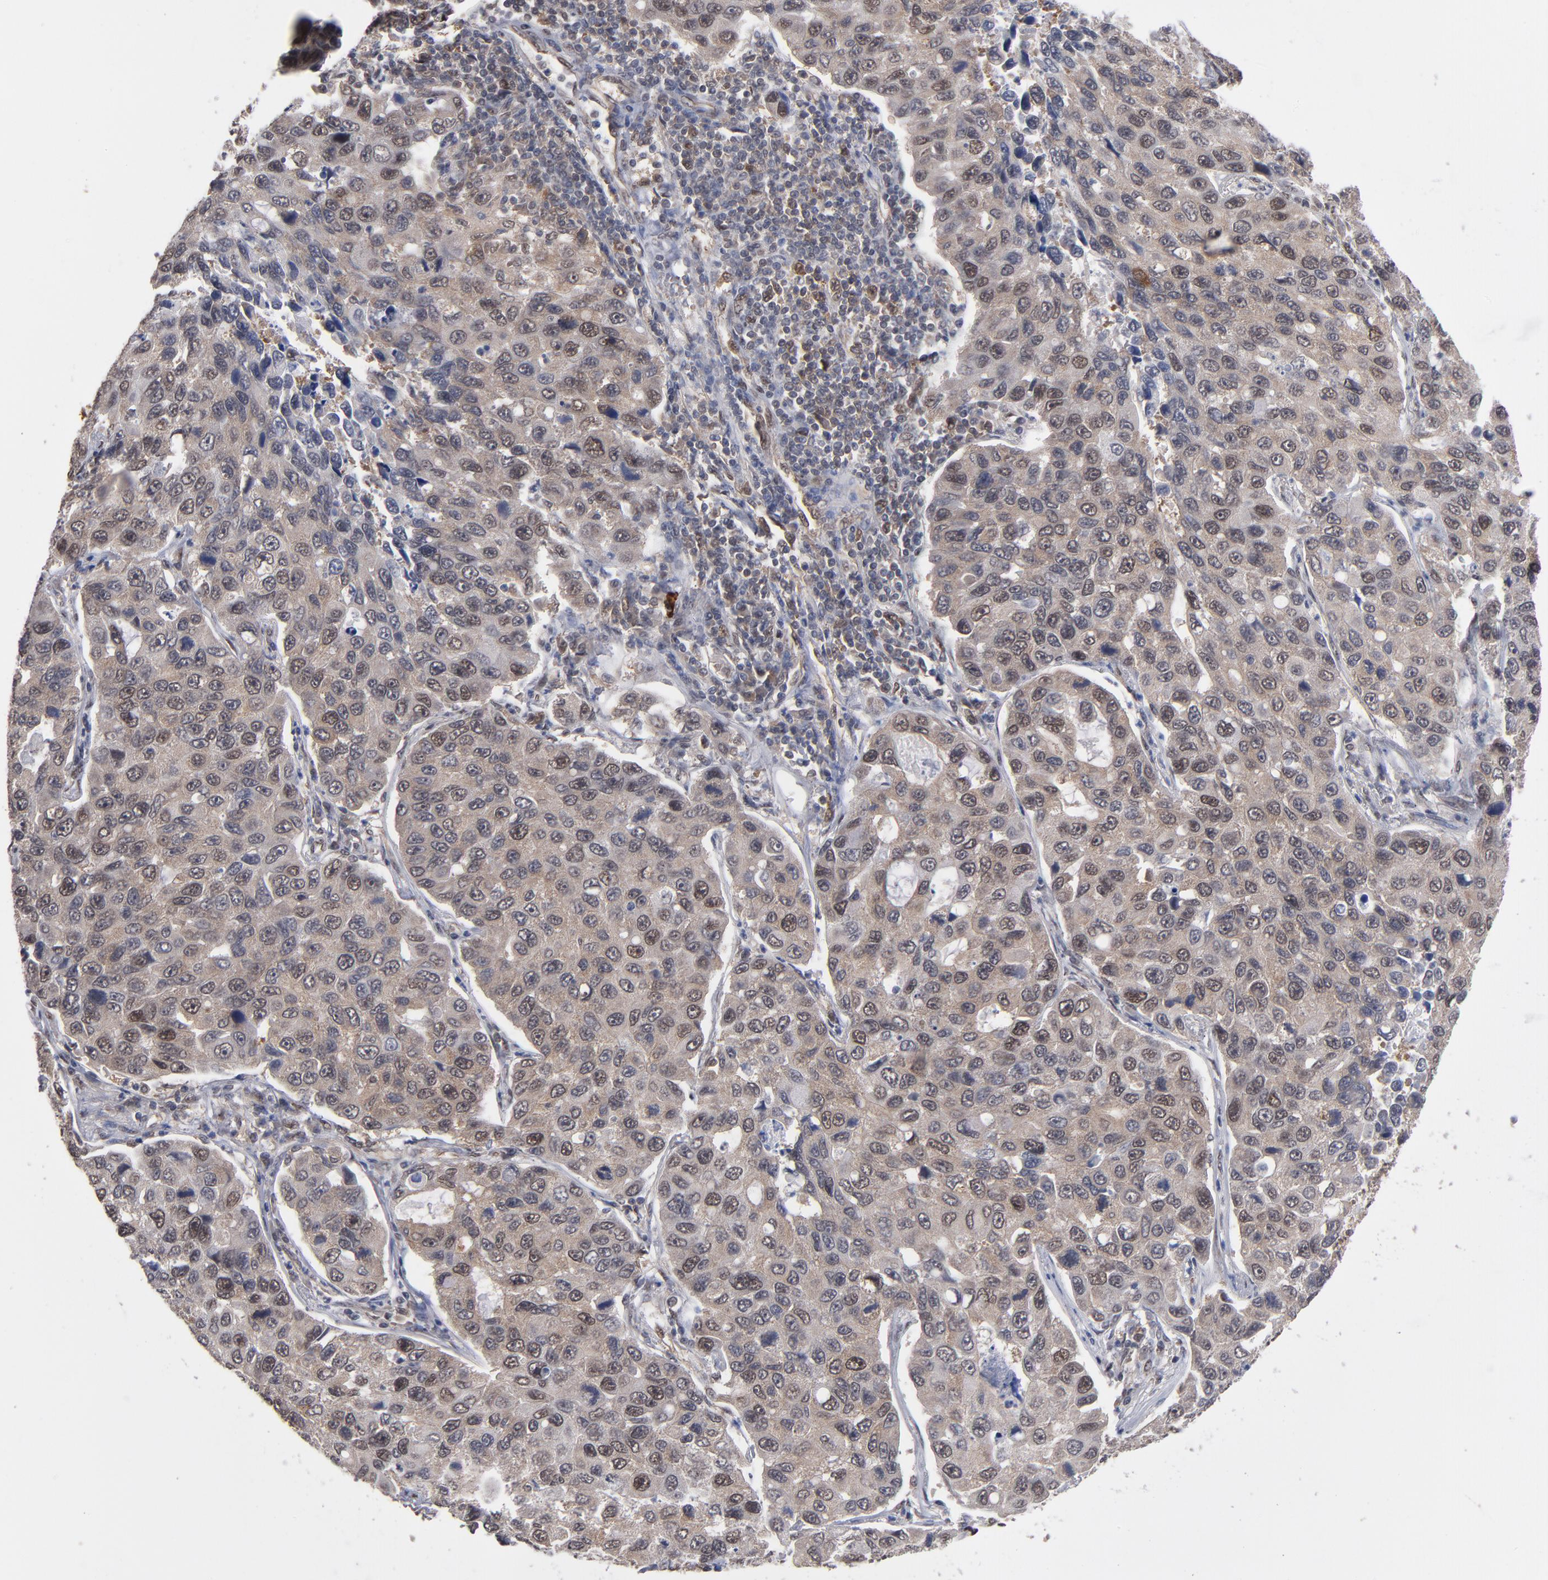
{"staining": {"intensity": "weak", "quantity": ">75%", "location": "cytoplasmic/membranous,nuclear"}, "tissue": "lung cancer", "cell_type": "Tumor cells", "image_type": "cancer", "snomed": [{"axis": "morphology", "description": "Adenocarcinoma, NOS"}, {"axis": "topography", "description": "Lung"}], "caption": "High-power microscopy captured an immunohistochemistry (IHC) photomicrograph of lung adenocarcinoma, revealing weak cytoplasmic/membranous and nuclear positivity in about >75% of tumor cells.", "gene": "HUWE1", "patient": {"sex": "male", "age": 64}}